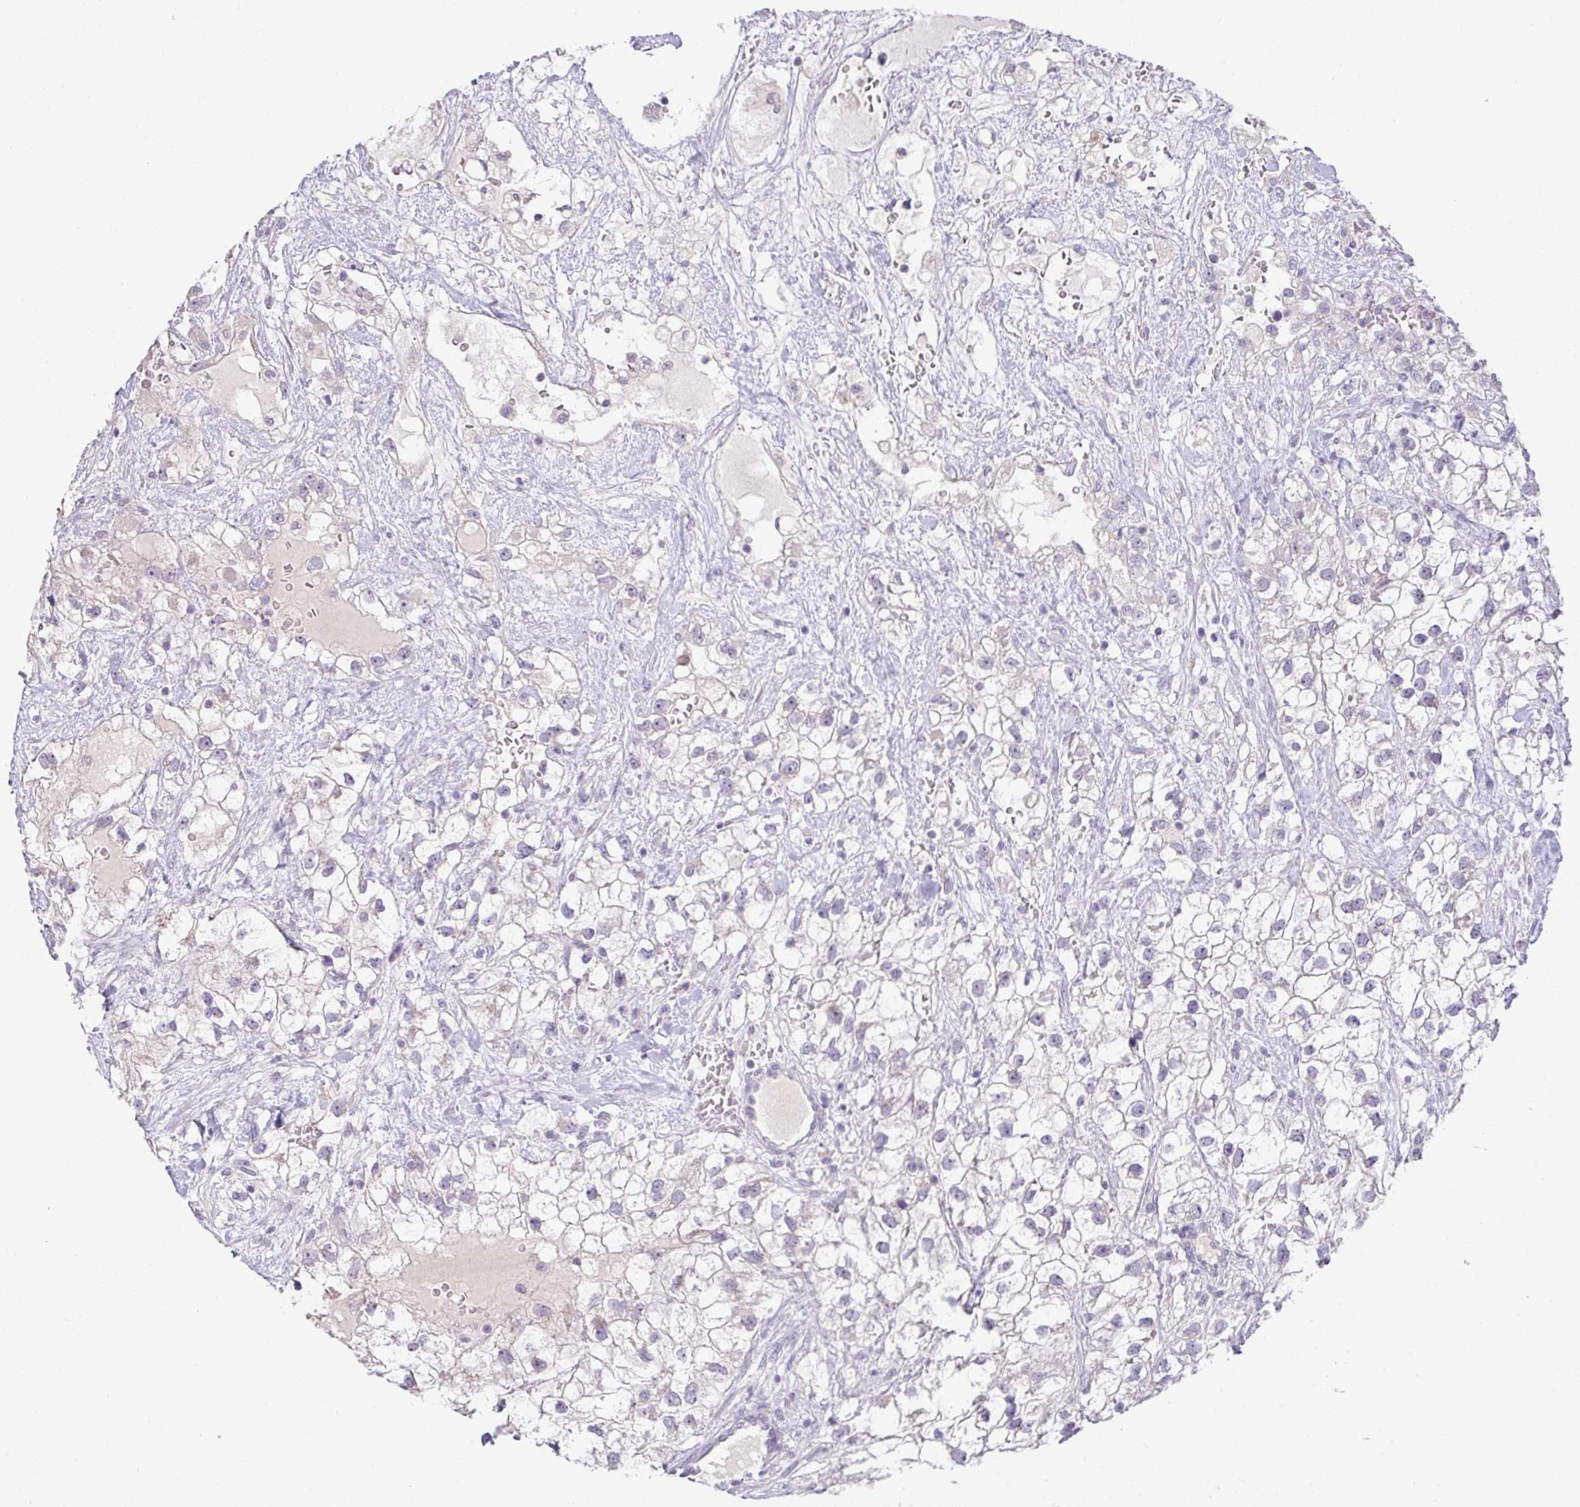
{"staining": {"intensity": "negative", "quantity": "none", "location": "none"}, "tissue": "renal cancer", "cell_type": "Tumor cells", "image_type": "cancer", "snomed": [{"axis": "morphology", "description": "Adenocarcinoma, NOS"}, {"axis": "topography", "description": "Kidney"}], "caption": "The photomicrograph exhibits no significant staining in tumor cells of renal adenocarcinoma. (DAB immunohistochemistry (IHC) visualized using brightfield microscopy, high magnification).", "gene": "CMPK1", "patient": {"sex": "male", "age": 59}}